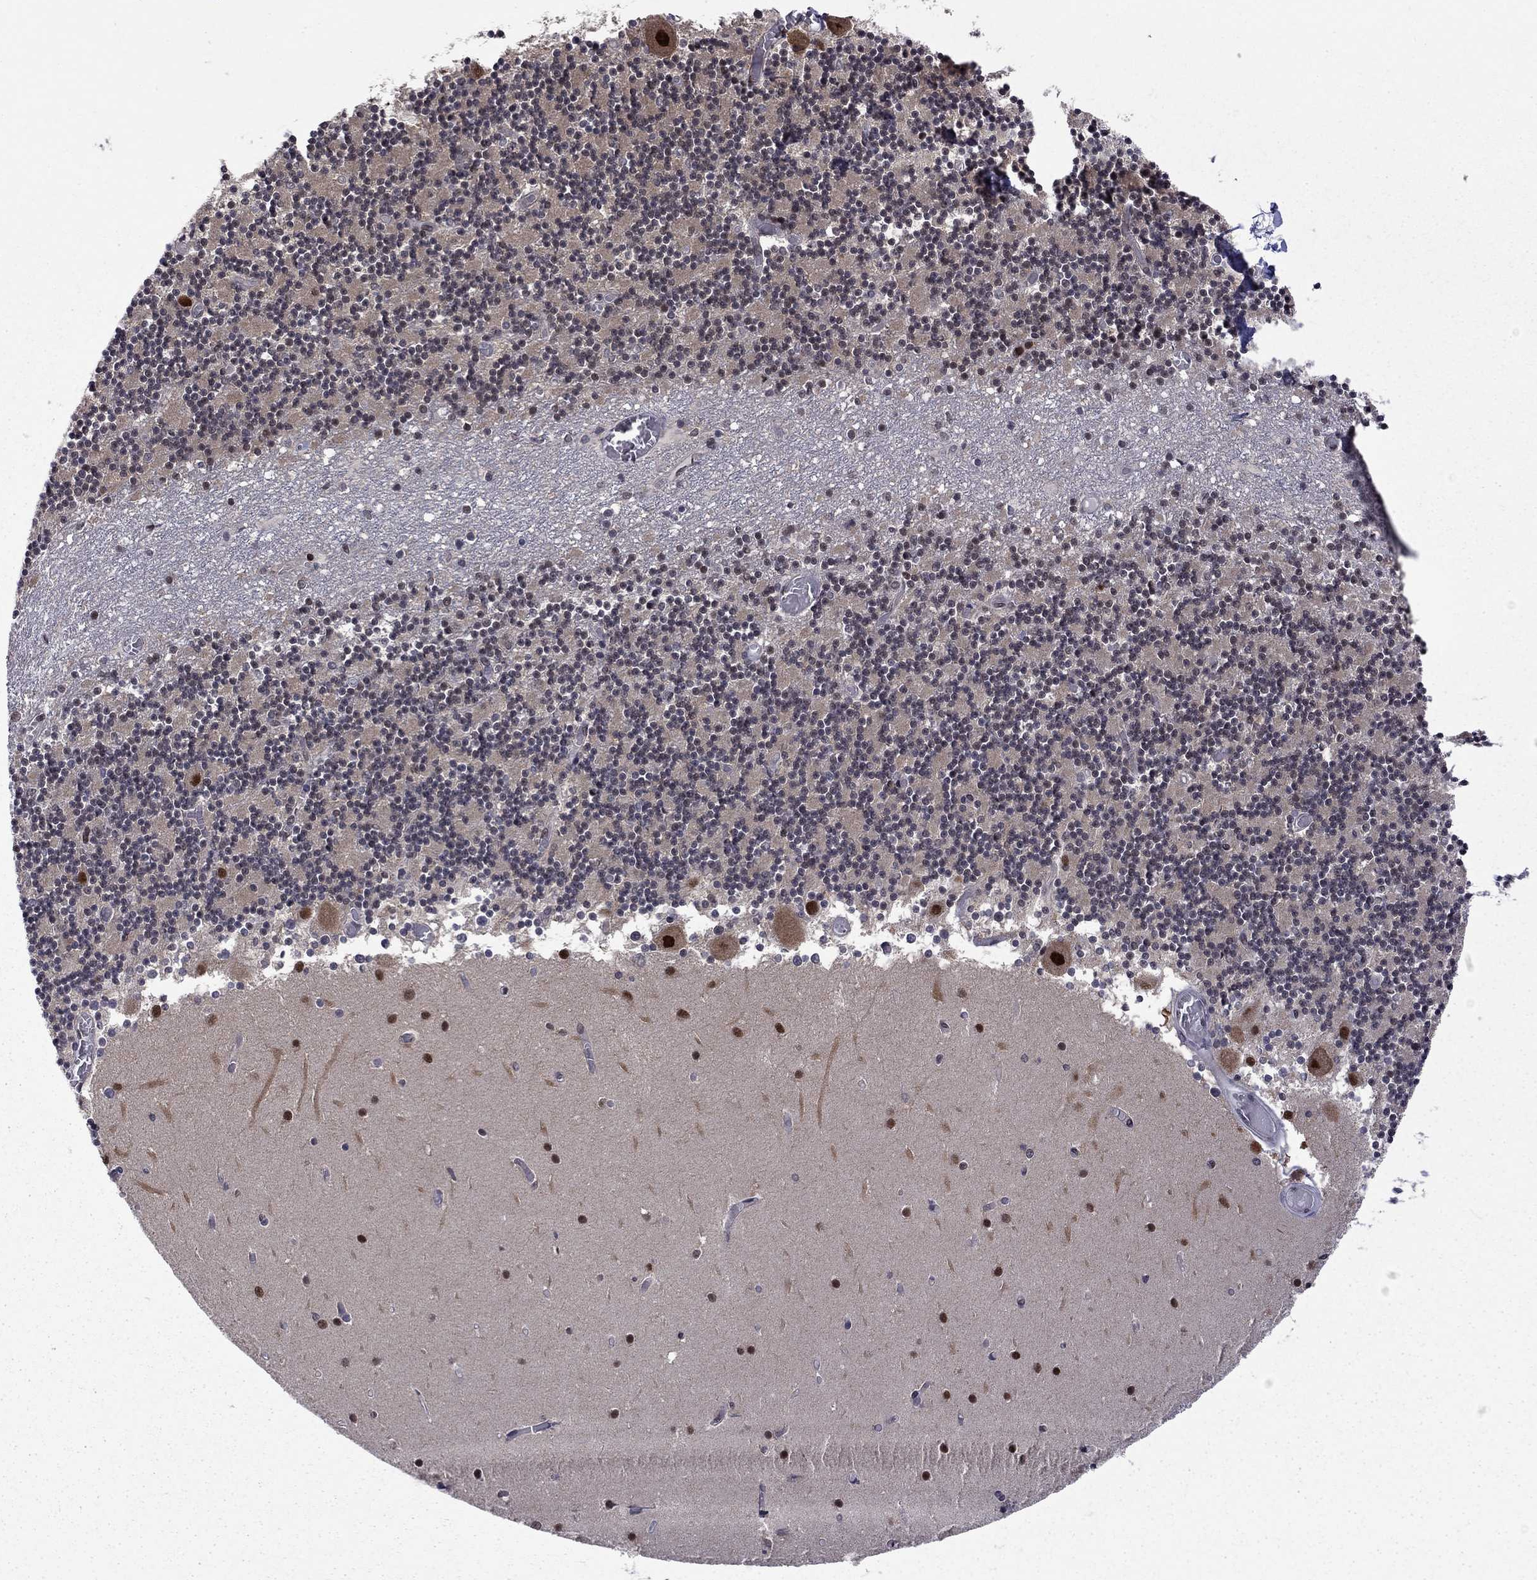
{"staining": {"intensity": "negative", "quantity": "none", "location": "none"}, "tissue": "cerebellum", "cell_type": "Cells in granular layer", "image_type": "normal", "snomed": [{"axis": "morphology", "description": "Normal tissue, NOS"}, {"axis": "topography", "description": "Cerebellum"}], "caption": "Immunohistochemistry (IHC) micrograph of unremarkable human cerebellum stained for a protein (brown), which demonstrates no positivity in cells in granular layer. (DAB (3,3'-diaminobenzidine) immunohistochemistry (IHC) visualized using brightfield microscopy, high magnification).", "gene": "PSMD2", "patient": {"sex": "female", "age": 28}}